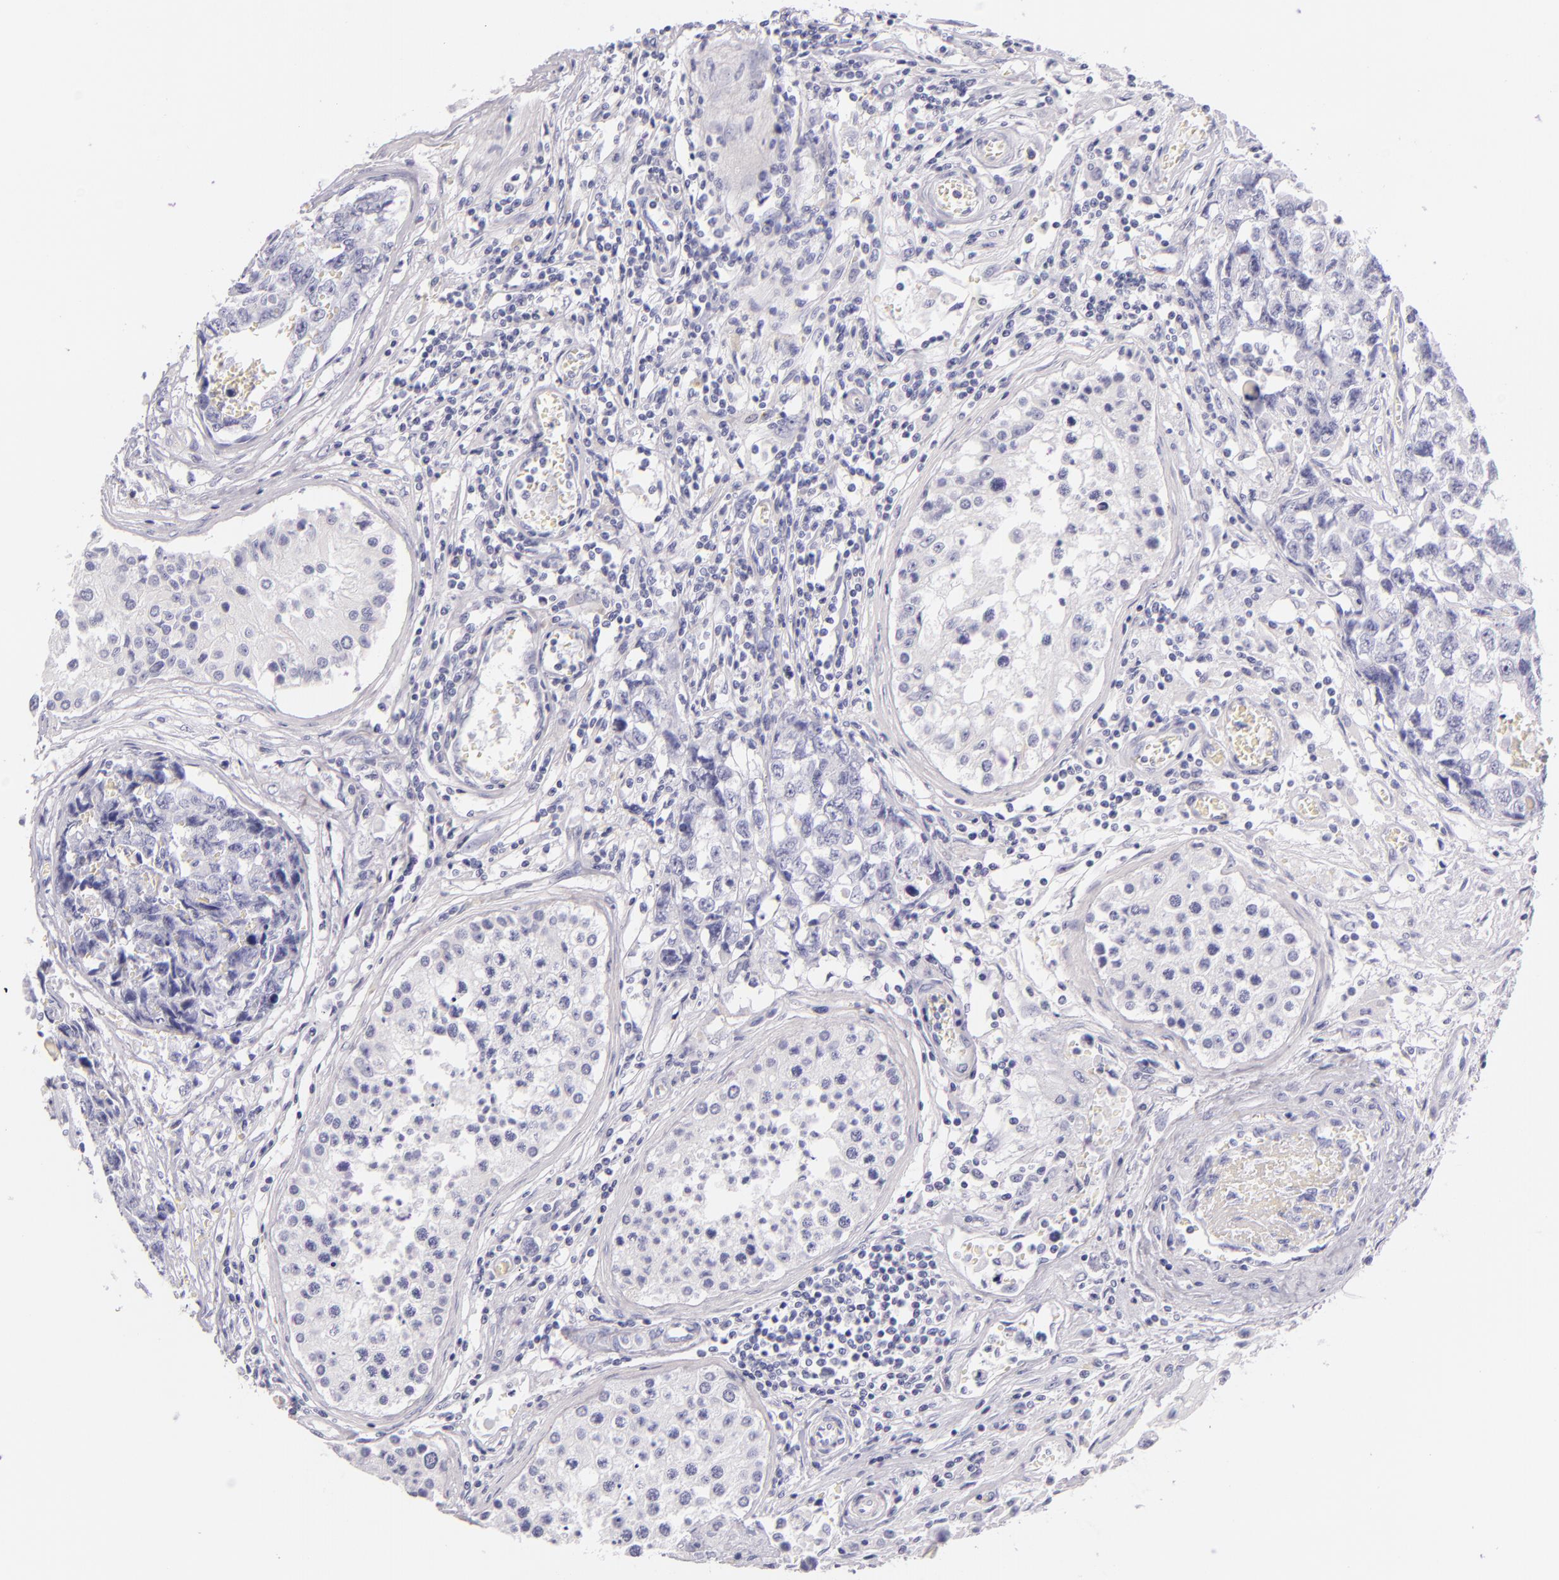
{"staining": {"intensity": "negative", "quantity": "none", "location": "none"}, "tissue": "testis cancer", "cell_type": "Tumor cells", "image_type": "cancer", "snomed": [{"axis": "morphology", "description": "Carcinoma, Embryonal, NOS"}, {"axis": "topography", "description": "Testis"}], "caption": "Immunohistochemistry image of neoplastic tissue: testis cancer stained with DAB (3,3'-diaminobenzidine) reveals no significant protein positivity in tumor cells.", "gene": "INA", "patient": {"sex": "male", "age": 31}}